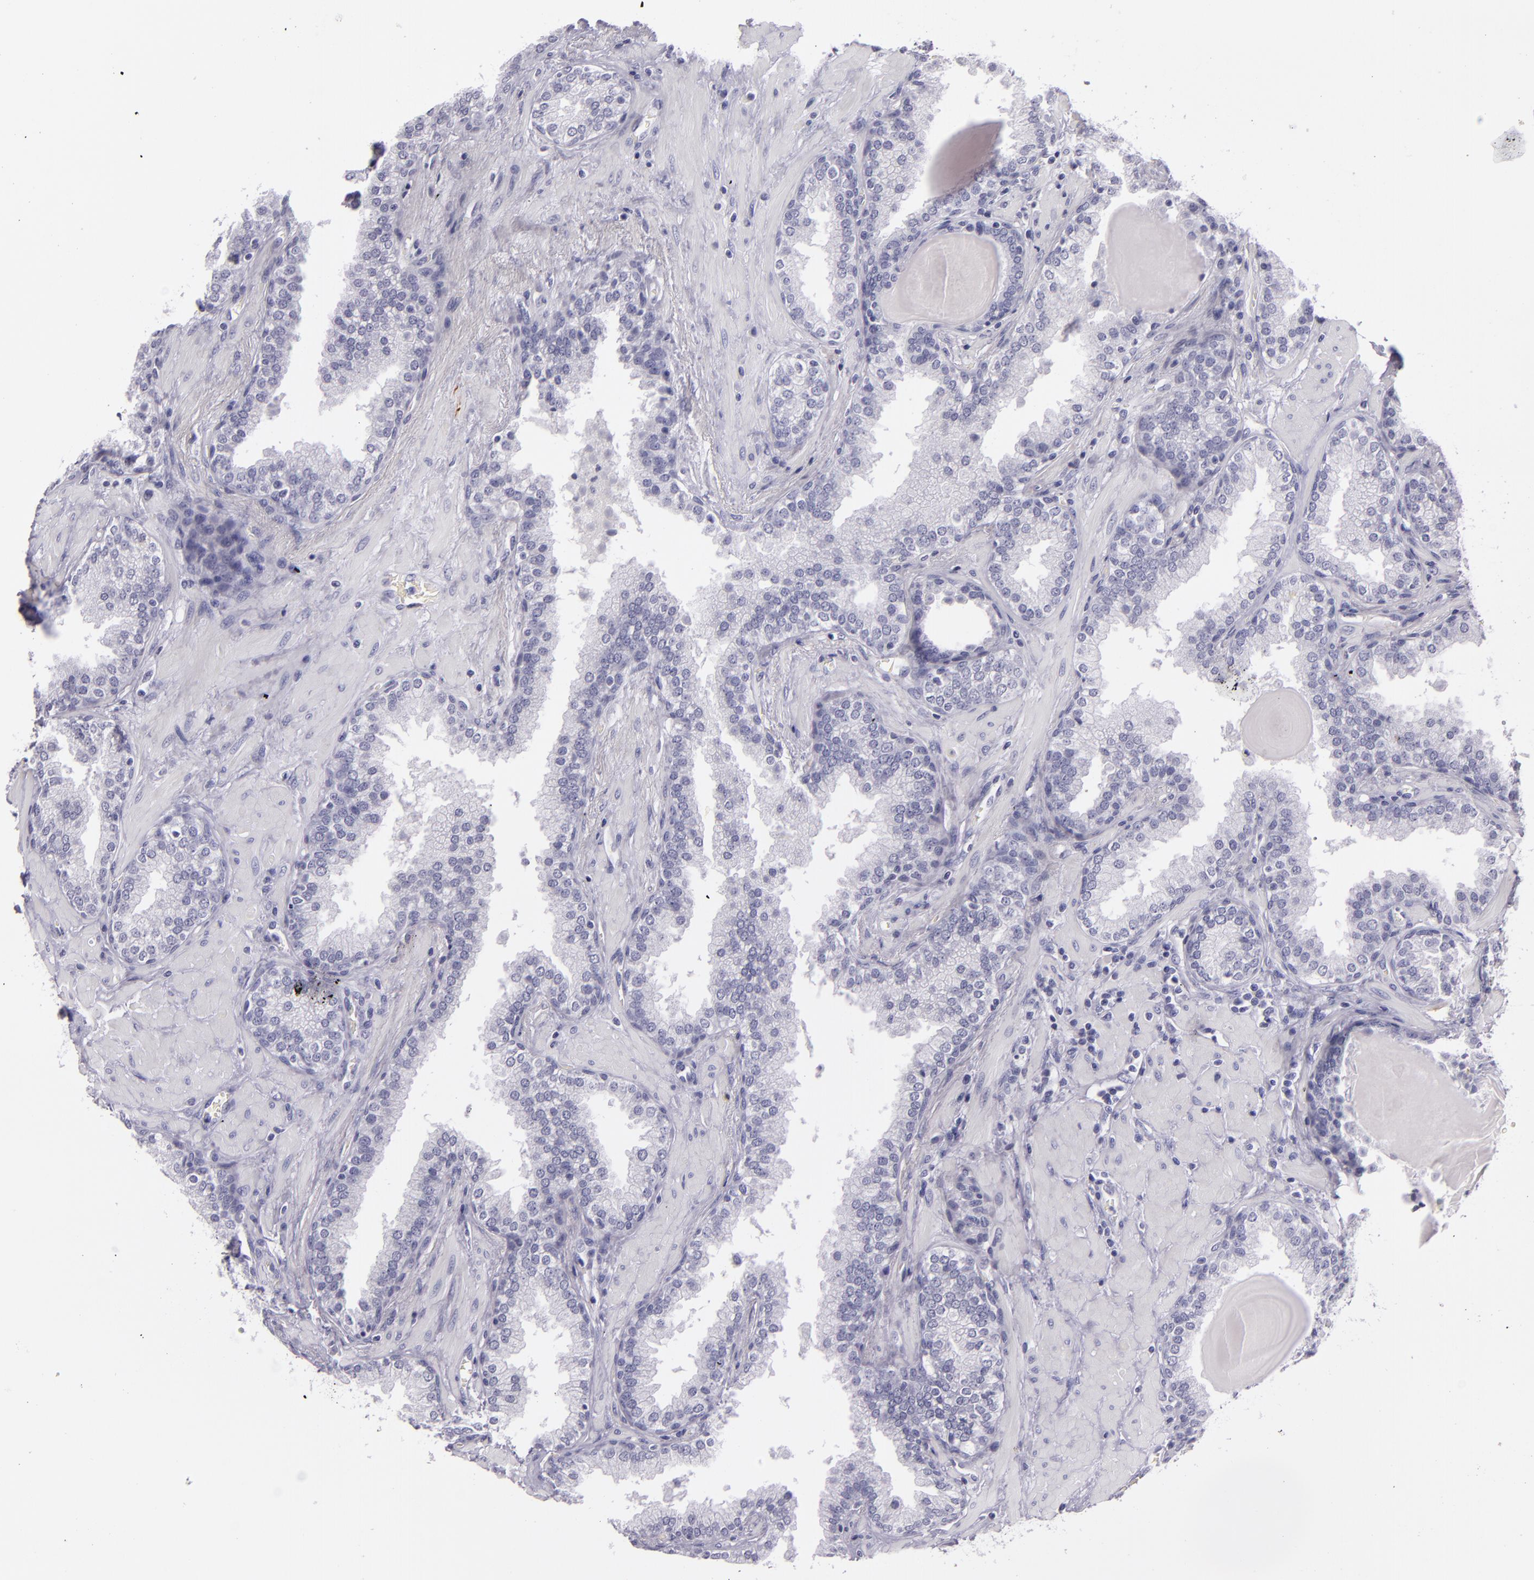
{"staining": {"intensity": "negative", "quantity": "none", "location": "none"}, "tissue": "prostate", "cell_type": "Glandular cells", "image_type": "normal", "snomed": [{"axis": "morphology", "description": "Normal tissue, NOS"}, {"axis": "topography", "description": "Prostate"}], "caption": "This is an immunohistochemistry image of normal prostate. There is no positivity in glandular cells.", "gene": "INA", "patient": {"sex": "male", "age": 51}}